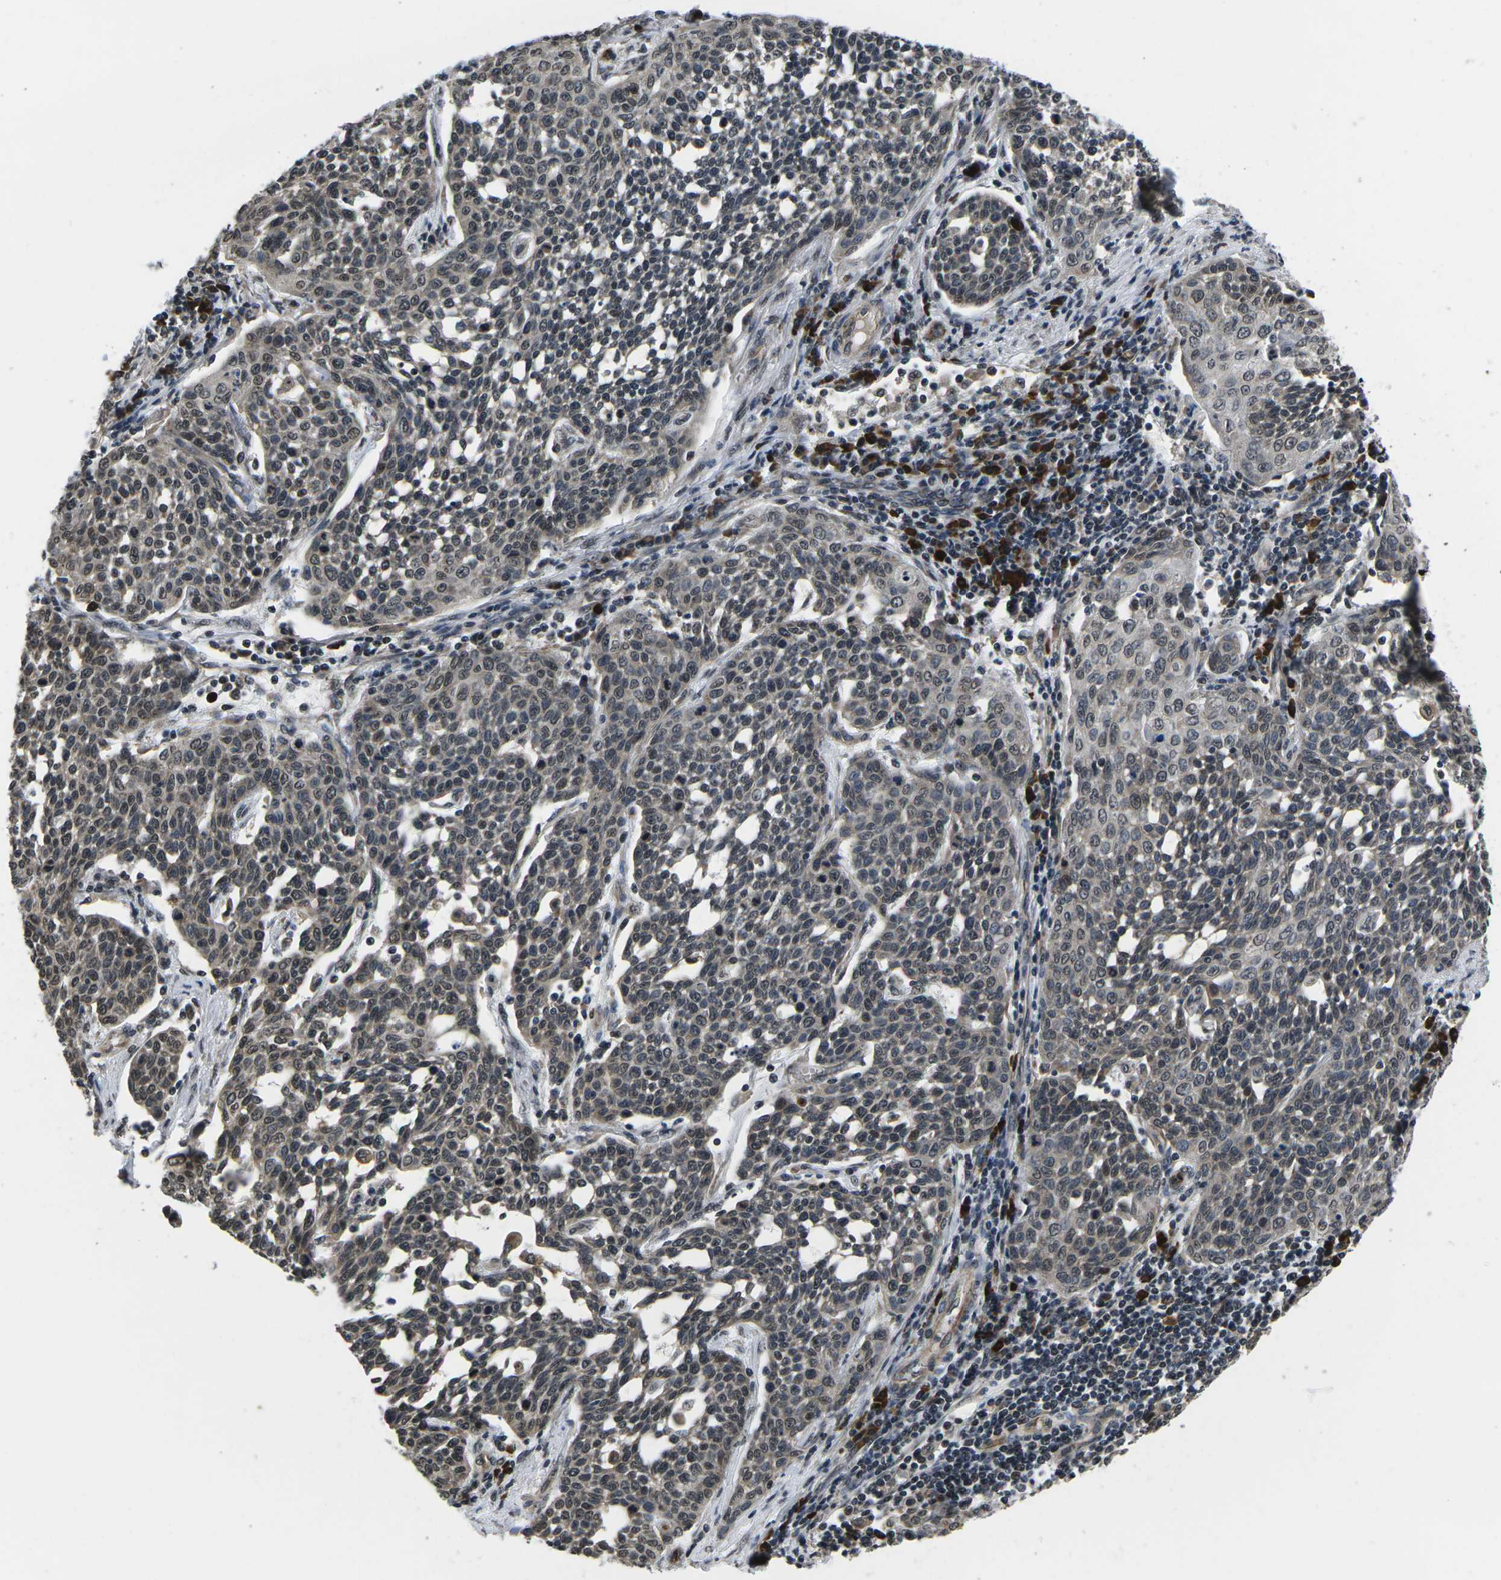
{"staining": {"intensity": "weak", "quantity": ">75%", "location": "cytoplasmic/membranous,nuclear"}, "tissue": "cervical cancer", "cell_type": "Tumor cells", "image_type": "cancer", "snomed": [{"axis": "morphology", "description": "Squamous cell carcinoma, NOS"}, {"axis": "topography", "description": "Cervix"}], "caption": "An image of human cervical cancer (squamous cell carcinoma) stained for a protein exhibits weak cytoplasmic/membranous and nuclear brown staining in tumor cells.", "gene": "CCNE1", "patient": {"sex": "female", "age": 34}}